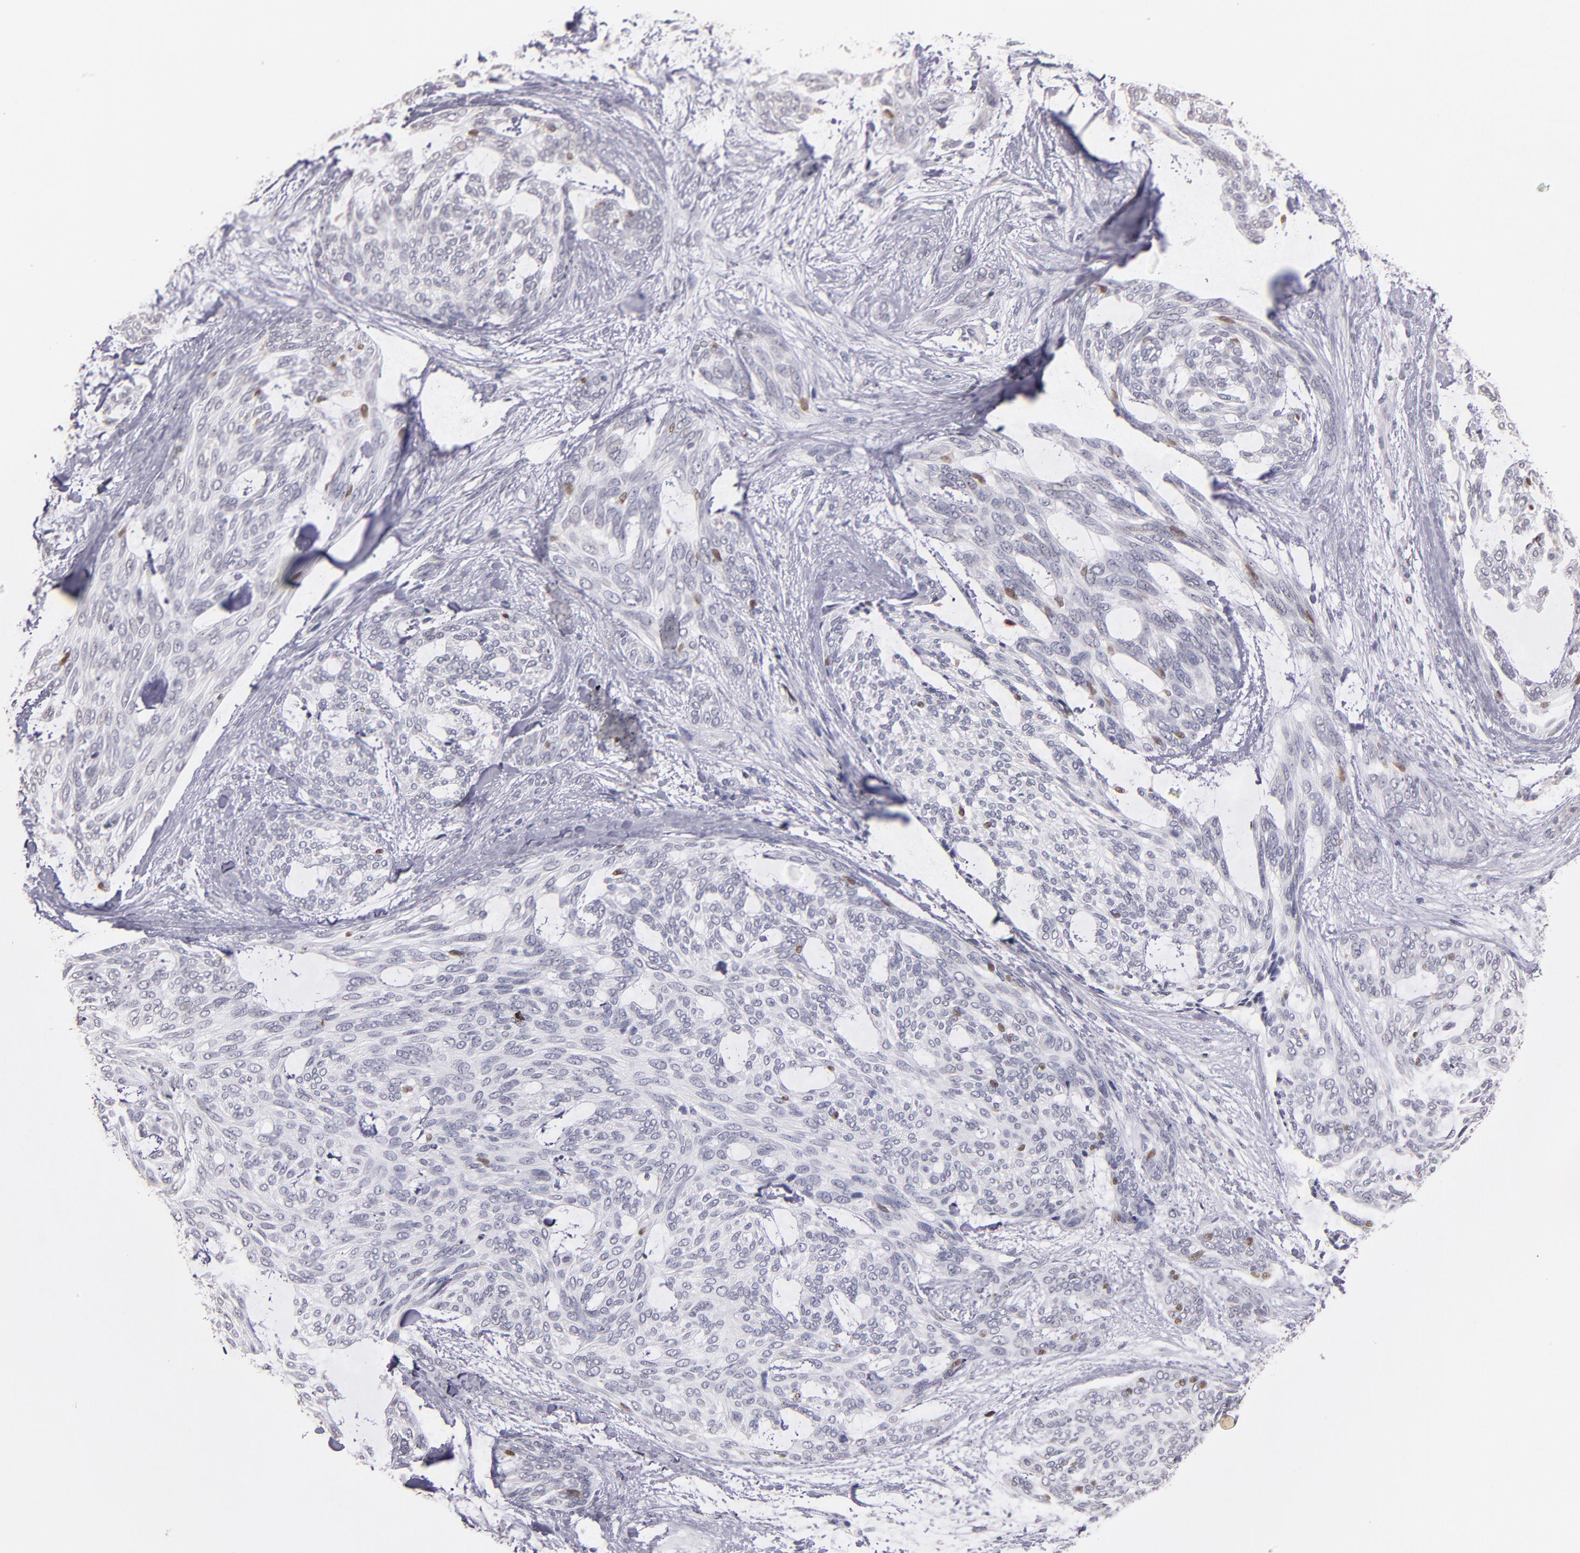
{"staining": {"intensity": "moderate", "quantity": "<25%", "location": "nuclear"}, "tissue": "skin cancer", "cell_type": "Tumor cells", "image_type": "cancer", "snomed": [{"axis": "morphology", "description": "Normal tissue, NOS"}, {"axis": "morphology", "description": "Basal cell carcinoma"}, {"axis": "topography", "description": "Skin"}], "caption": "Immunohistochemistry (IHC) of skin cancer (basal cell carcinoma) displays low levels of moderate nuclear expression in about <25% of tumor cells. (DAB (3,3'-diaminobenzidine) IHC, brown staining for protein, blue staining for nuclei).", "gene": "SOX10", "patient": {"sex": "female", "age": 71}}